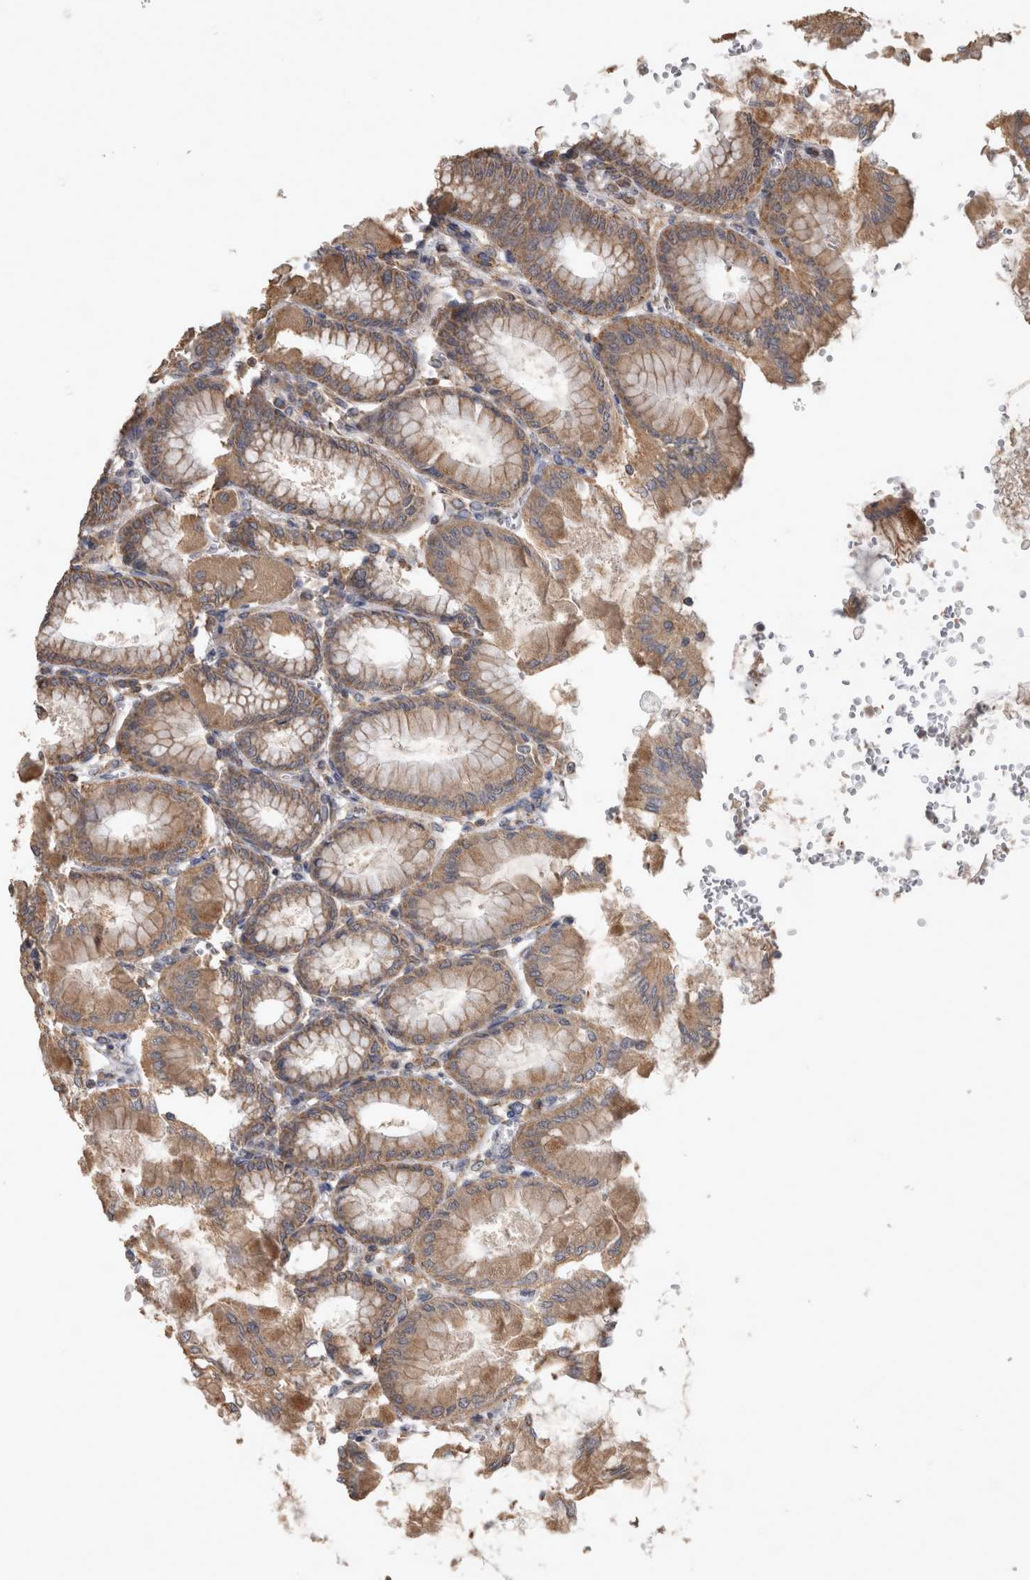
{"staining": {"intensity": "moderate", "quantity": ">75%", "location": "cytoplasmic/membranous"}, "tissue": "stomach", "cell_type": "Glandular cells", "image_type": "normal", "snomed": [{"axis": "morphology", "description": "Normal tissue, NOS"}, {"axis": "topography", "description": "Stomach, upper"}], "caption": "High-power microscopy captured an immunohistochemistry (IHC) image of normal stomach, revealing moderate cytoplasmic/membranous positivity in about >75% of glandular cells.", "gene": "TRMT61B", "patient": {"sex": "female", "age": 56}}